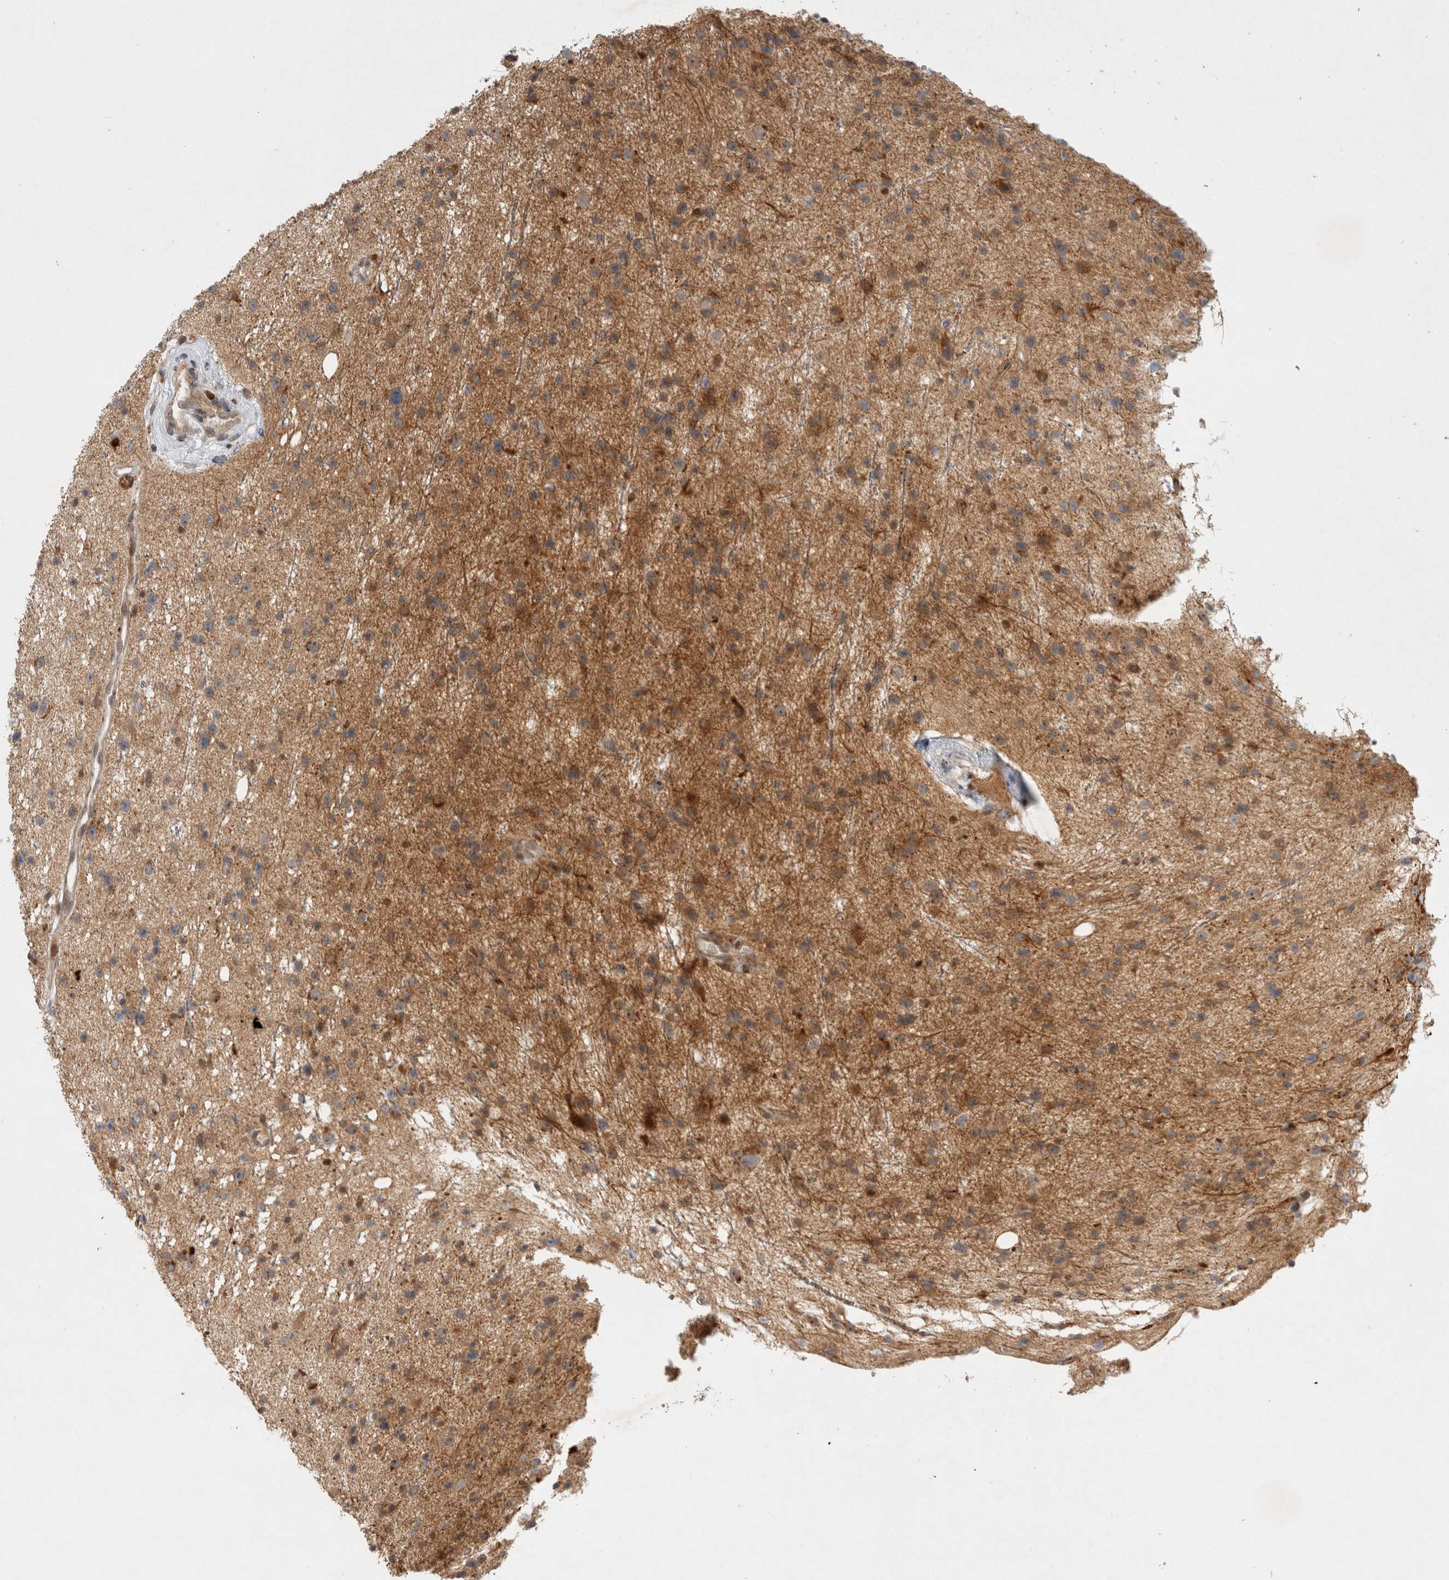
{"staining": {"intensity": "weak", "quantity": ">75%", "location": "cytoplasmic/membranous"}, "tissue": "glioma", "cell_type": "Tumor cells", "image_type": "cancer", "snomed": [{"axis": "morphology", "description": "Glioma, malignant, Low grade"}, {"axis": "topography", "description": "Cerebral cortex"}], "caption": "Immunohistochemistry (DAB) staining of glioma exhibits weak cytoplasmic/membranous protein staining in approximately >75% of tumor cells.", "gene": "INSRR", "patient": {"sex": "female", "age": 39}}